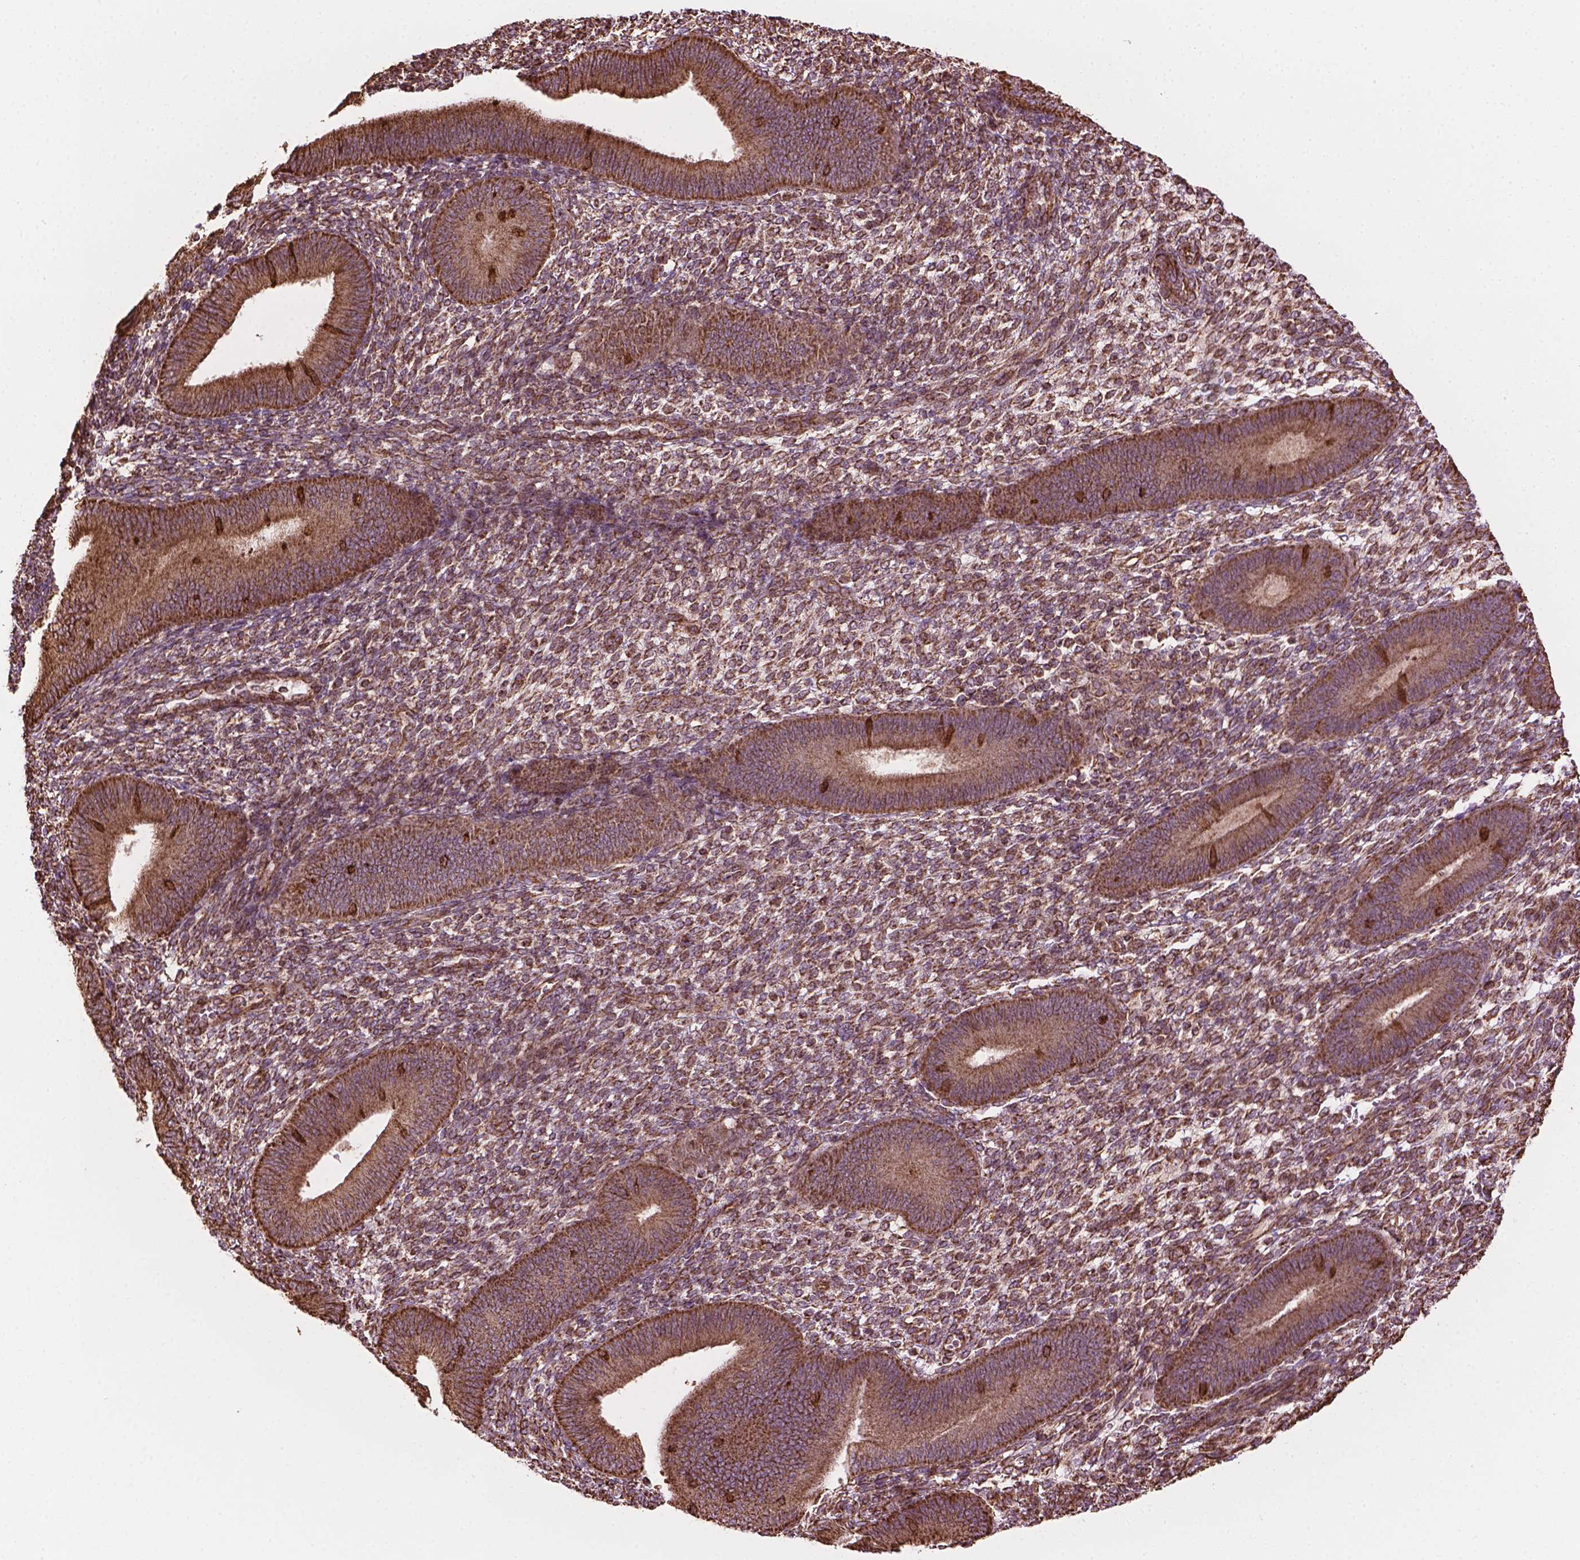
{"staining": {"intensity": "moderate", "quantity": "25%-75%", "location": "cytoplasmic/membranous"}, "tissue": "endometrium", "cell_type": "Cells in endometrial stroma", "image_type": "normal", "snomed": [{"axis": "morphology", "description": "Normal tissue, NOS"}, {"axis": "topography", "description": "Endometrium"}], "caption": "IHC staining of benign endometrium, which reveals medium levels of moderate cytoplasmic/membranous expression in about 25%-75% of cells in endometrial stroma indicating moderate cytoplasmic/membranous protein expression. The staining was performed using DAB (brown) for protein detection and nuclei were counterstained in hematoxylin (blue).", "gene": "HS3ST3A1", "patient": {"sex": "female", "age": 39}}